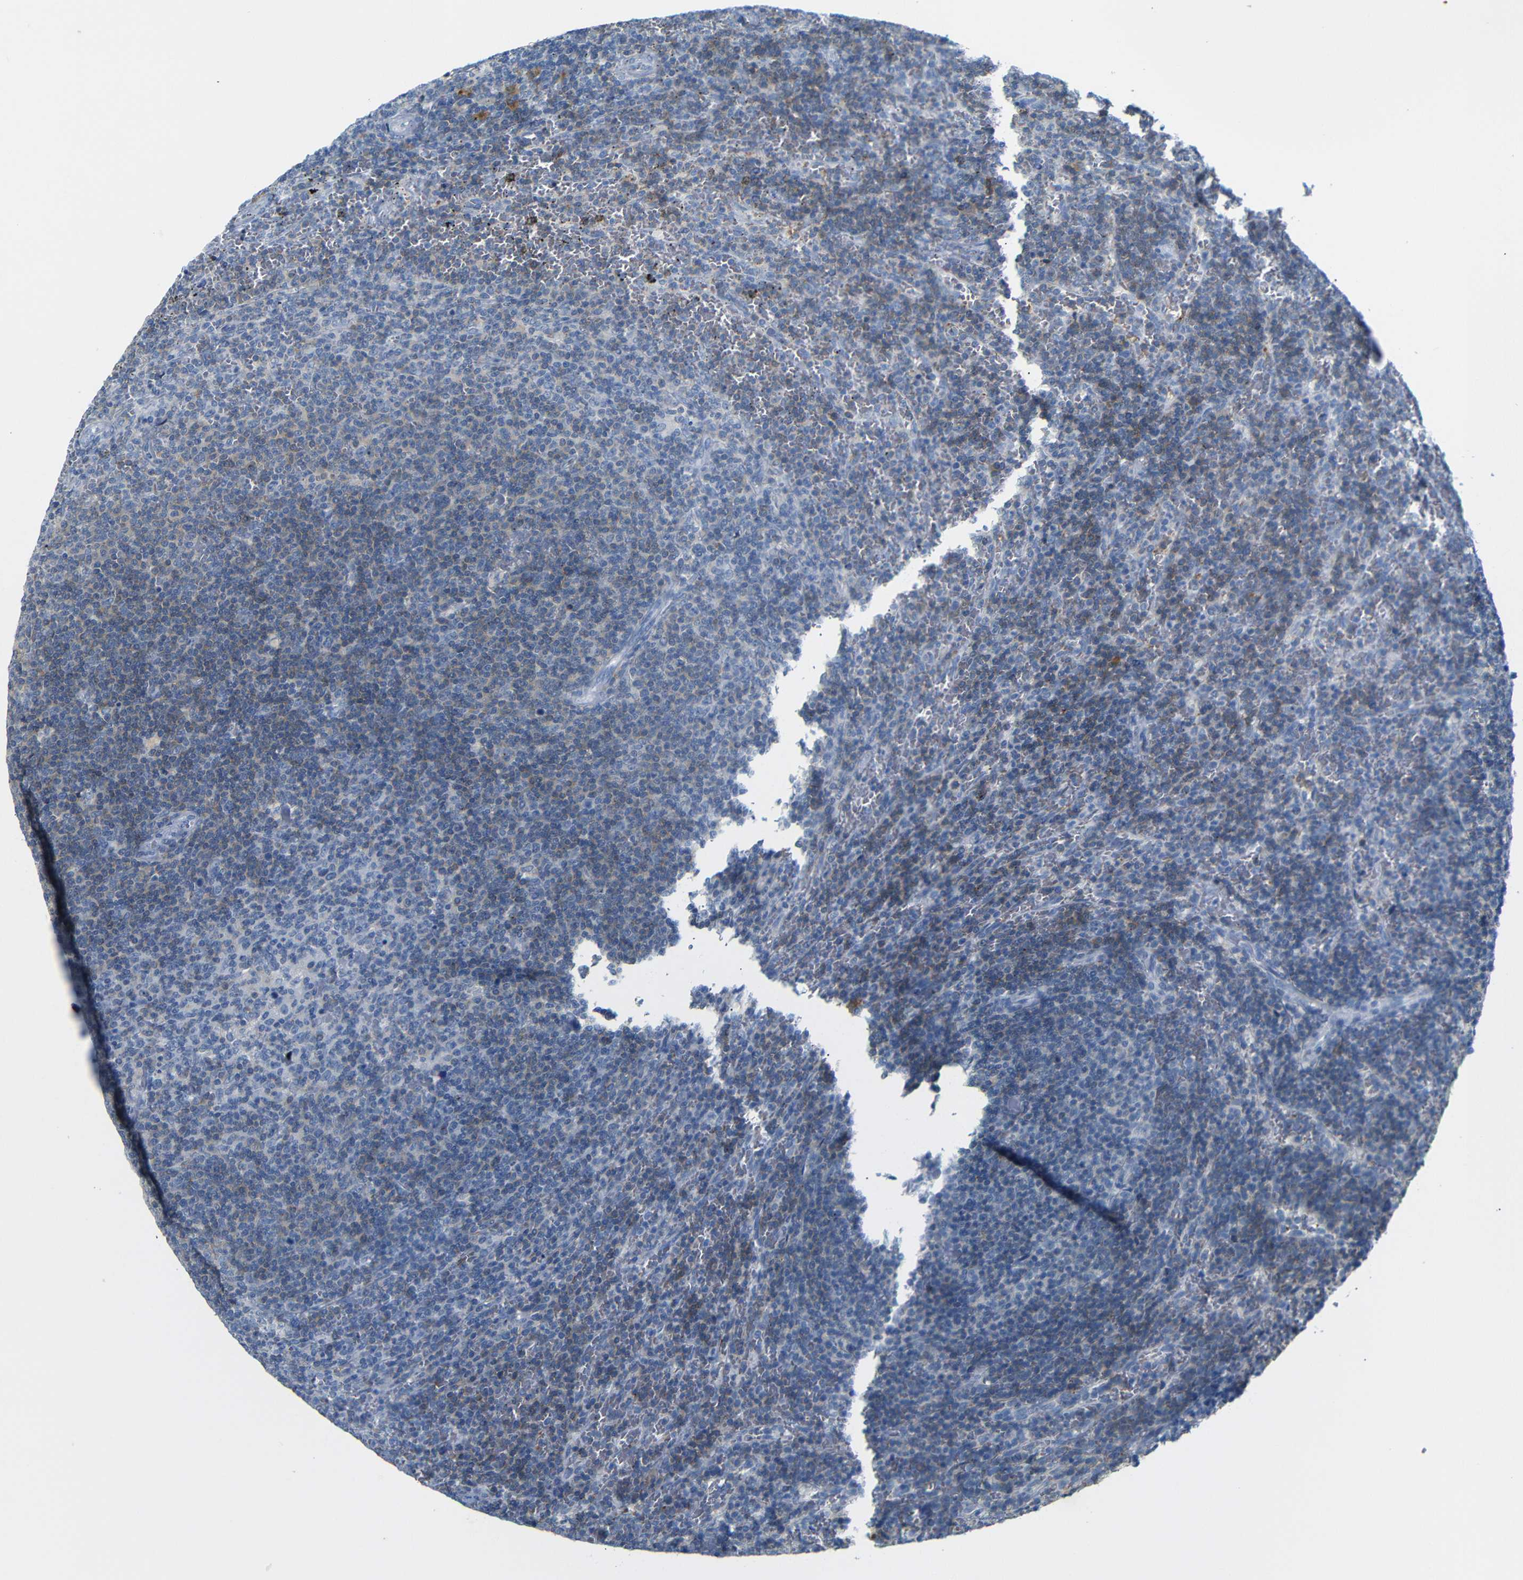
{"staining": {"intensity": "weak", "quantity": "25%-75%", "location": "cytoplasmic/membranous"}, "tissue": "lymphoma", "cell_type": "Tumor cells", "image_type": "cancer", "snomed": [{"axis": "morphology", "description": "Malignant lymphoma, non-Hodgkin's type, Low grade"}, {"axis": "topography", "description": "Spleen"}], "caption": "Lymphoma stained with IHC exhibits weak cytoplasmic/membranous expression in about 25%-75% of tumor cells.", "gene": "FCRL1", "patient": {"sex": "female", "age": 50}}